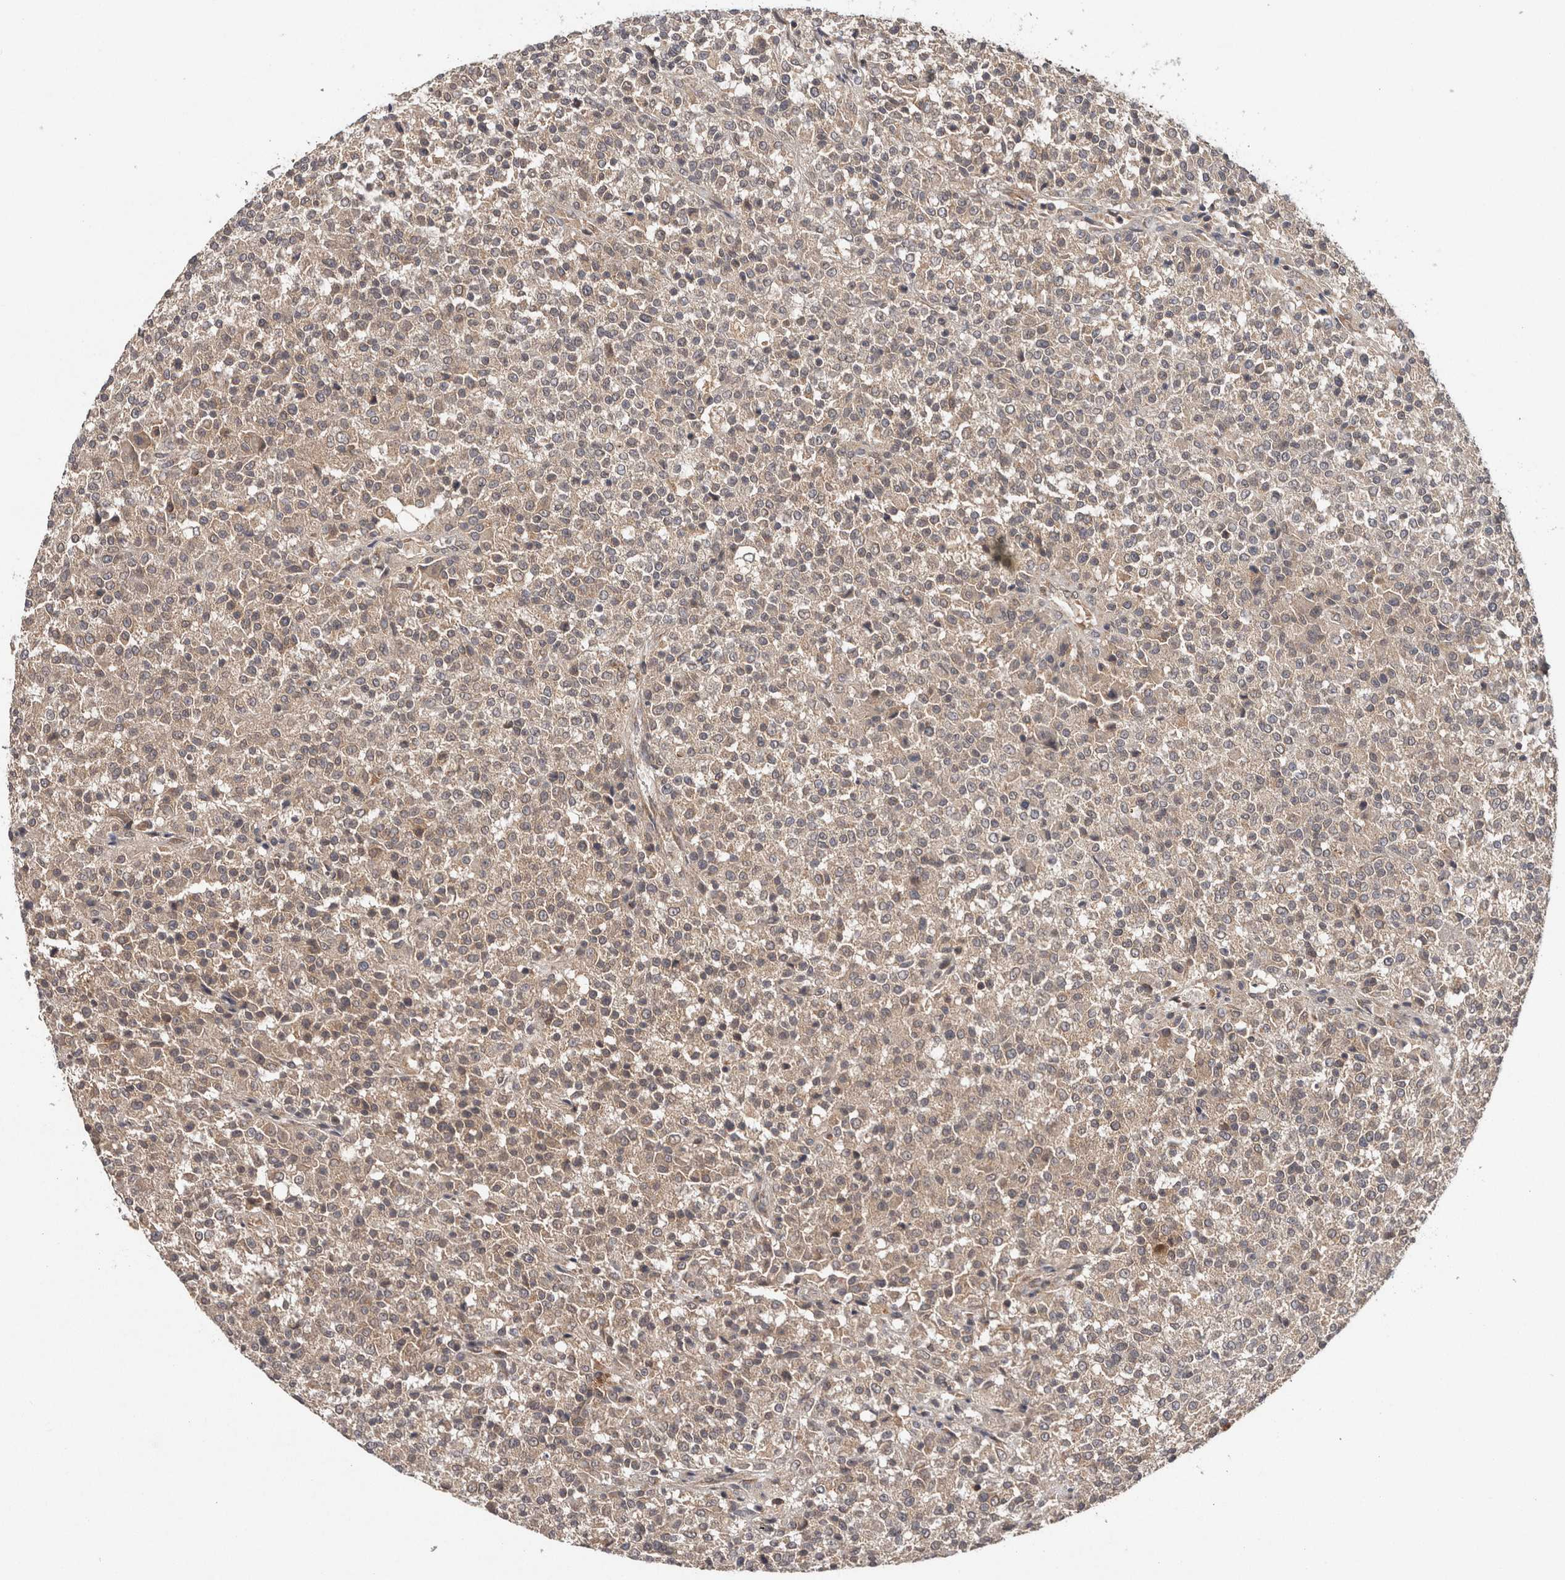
{"staining": {"intensity": "weak", "quantity": "<25%", "location": "cytoplasmic/membranous"}, "tissue": "testis cancer", "cell_type": "Tumor cells", "image_type": "cancer", "snomed": [{"axis": "morphology", "description": "Seminoma, NOS"}, {"axis": "topography", "description": "Testis"}], "caption": "Histopathology image shows no significant protein expression in tumor cells of testis seminoma. (Stains: DAB (3,3'-diaminobenzidine) IHC with hematoxylin counter stain, Microscopy: brightfield microscopy at high magnification).", "gene": "HMOX2", "patient": {"sex": "male", "age": 59}}